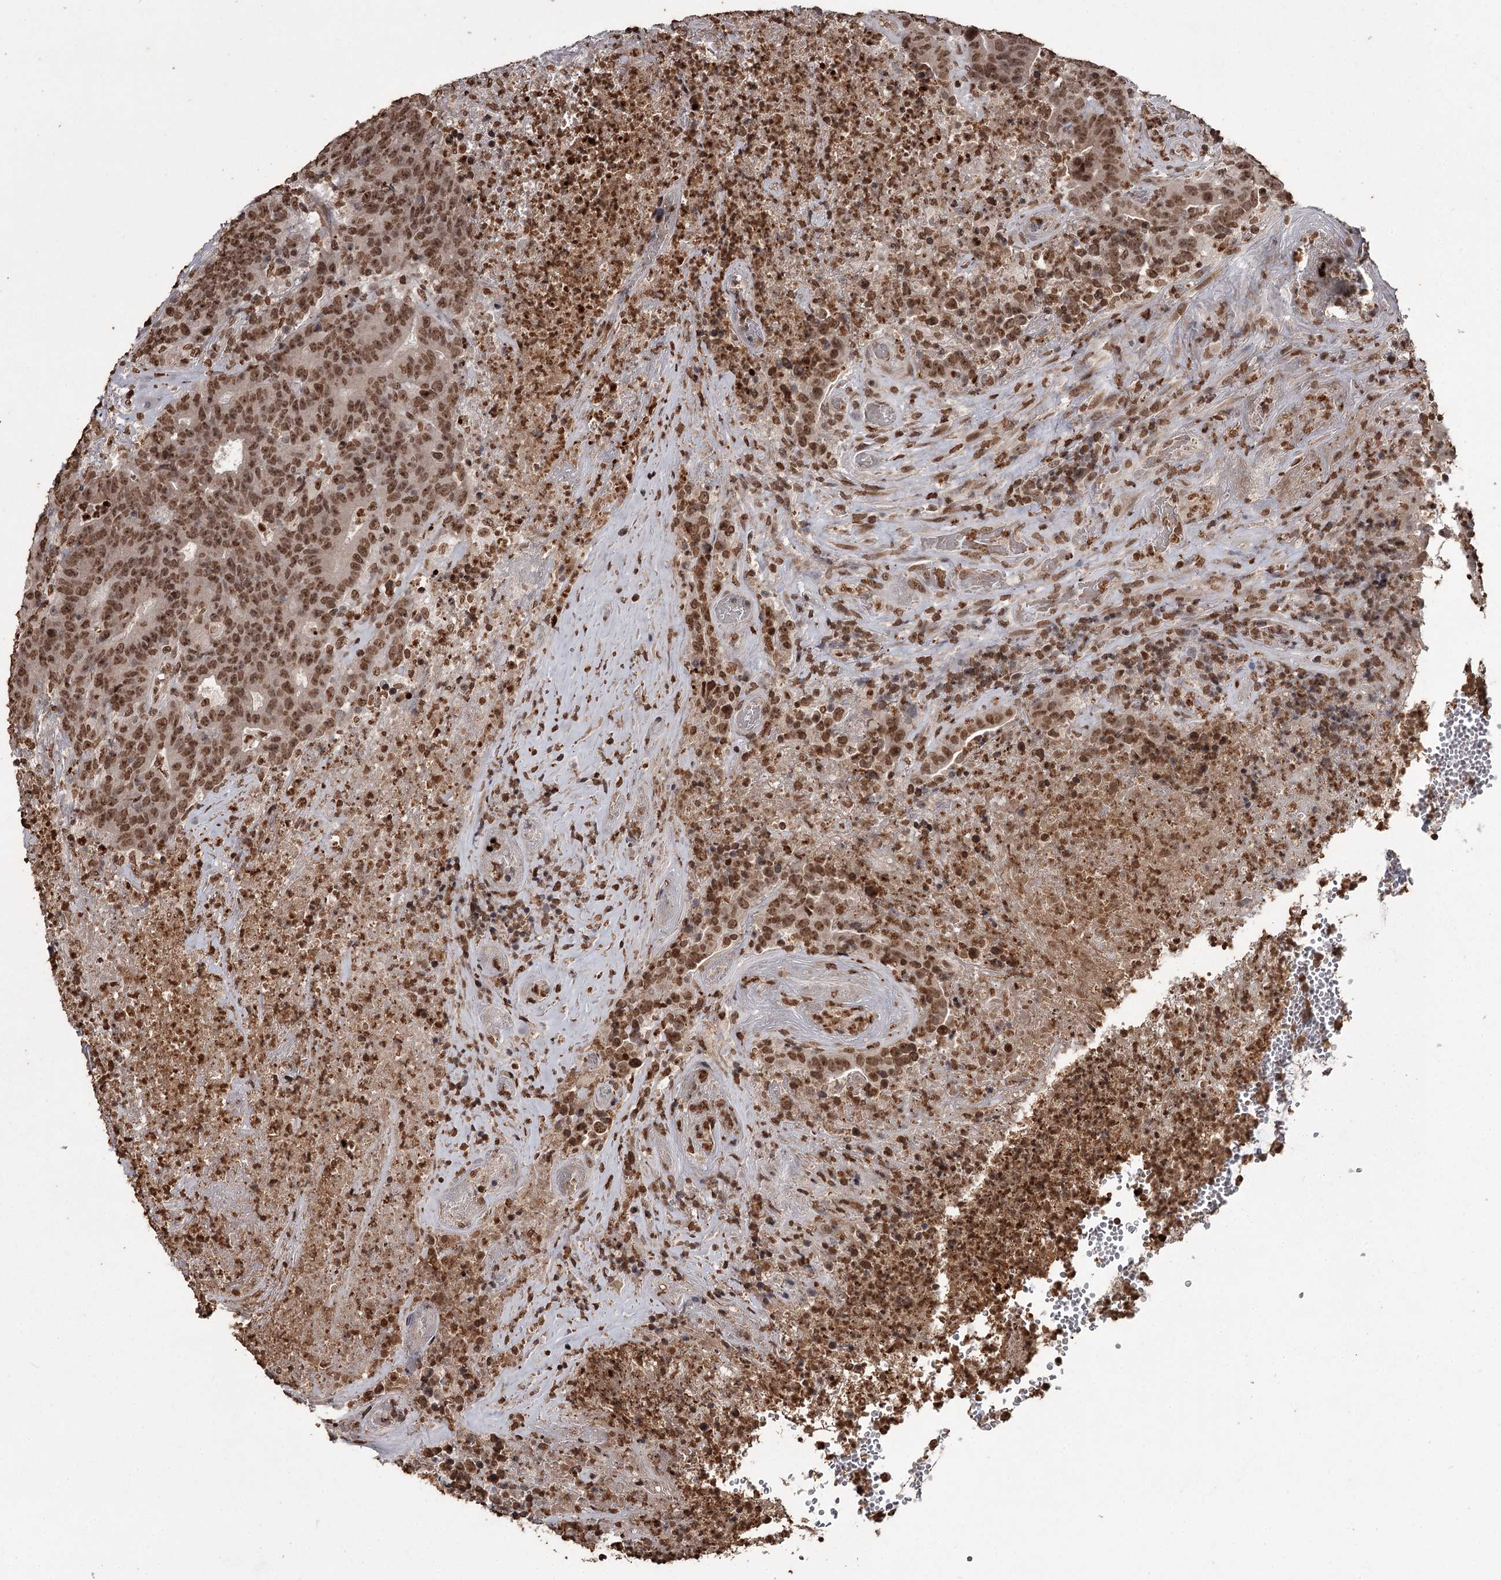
{"staining": {"intensity": "strong", "quantity": ">75%", "location": "nuclear"}, "tissue": "colorectal cancer", "cell_type": "Tumor cells", "image_type": "cancer", "snomed": [{"axis": "morphology", "description": "Adenocarcinoma, NOS"}, {"axis": "topography", "description": "Colon"}], "caption": "Immunohistochemistry (IHC) of human adenocarcinoma (colorectal) reveals high levels of strong nuclear expression in about >75% of tumor cells.", "gene": "THYN1", "patient": {"sex": "female", "age": 75}}